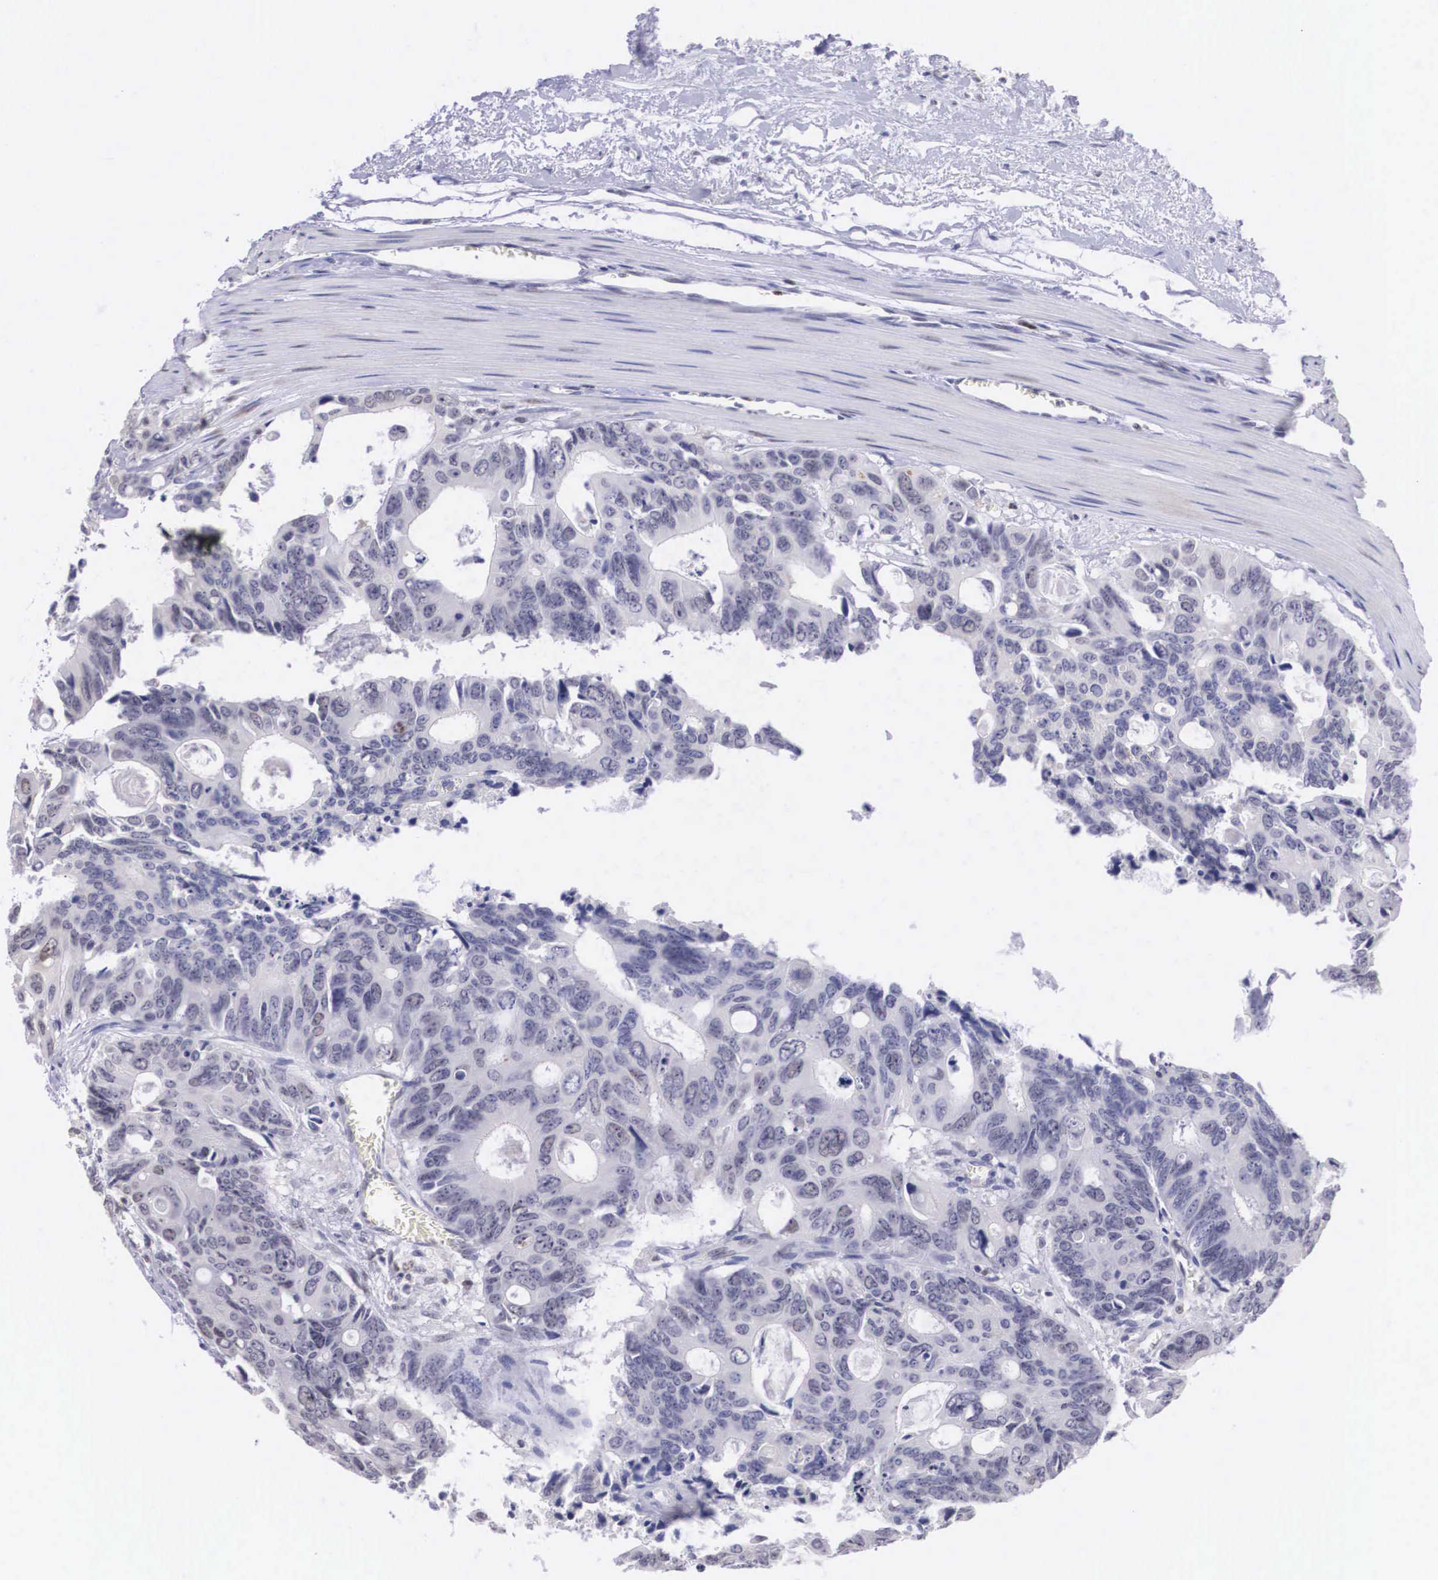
{"staining": {"intensity": "negative", "quantity": "none", "location": "none"}, "tissue": "colorectal cancer", "cell_type": "Tumor cells", "image_type": "cancer", "snomed": [{"axis": "morphology", "description": "Adenocarcinoma, NOS"}, {"axis": "topography", "description": "Rectum"}], "caption": "An IHC photomicrograph of adenocarcinoma (colorectal) is shown. There is no staining in tumor cells of adenocarcinoma (colorectal).", "gene": "ETV6", "patient": {"sex": "male", "age": 76}}